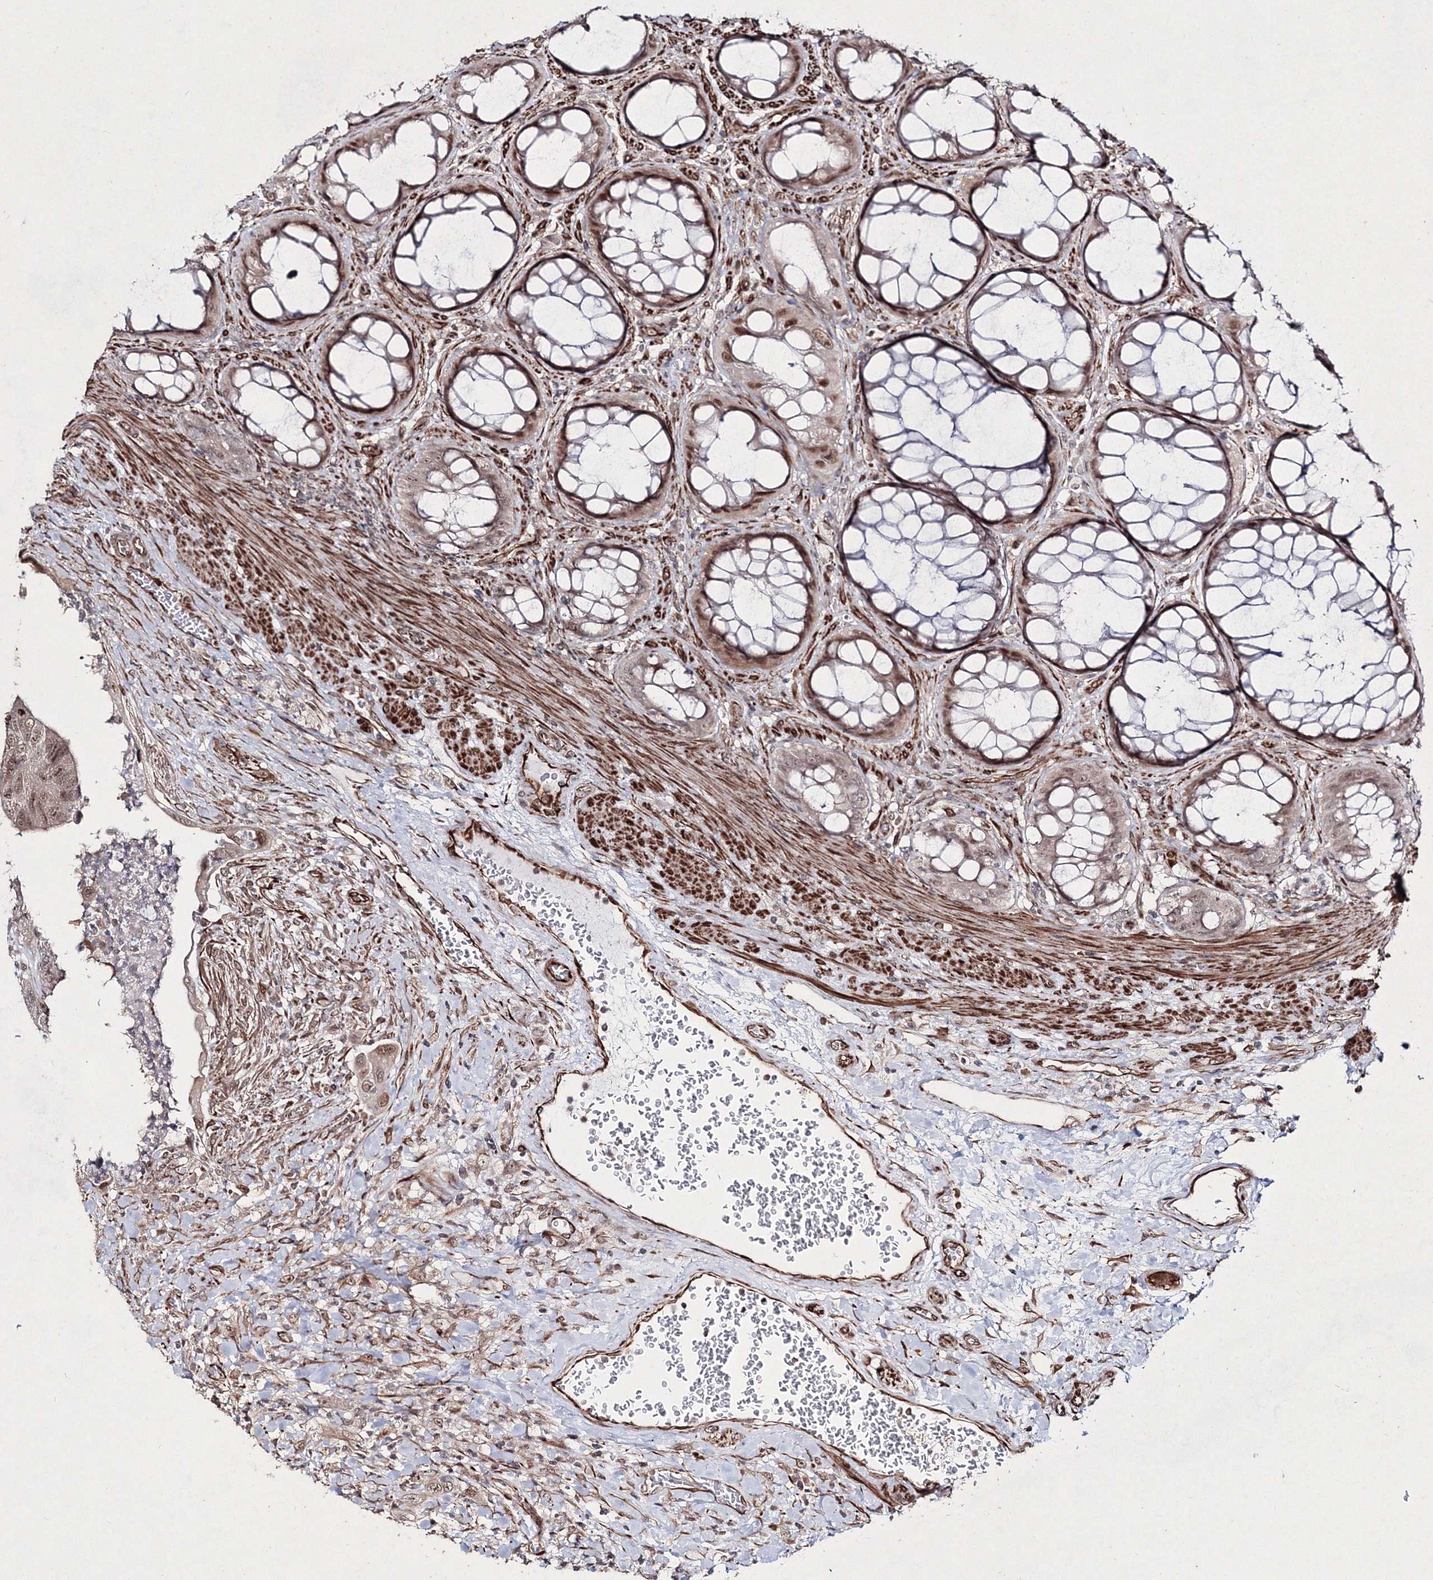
{"staining": {"intensity": "weak", "quantity": ">75%", "location": "nuclear"}, "tissue": "colorectal cancer", "cell_type": "Tumor cells", "image_type": "cancer", "snomed": [{"axis": "morphology", "description": "Adenocarcinoma, NOS"}, {"axis": "topography", "description": "Rectum"}], "caption": "About >75% of tumor cells in human colorectal adenocarcinoma exhibit weak nuclear protein expression as visualized by brown immunohistochemical staining.", "gene": "SNIP1", "patient": {"sex": "male", "age": 63}}